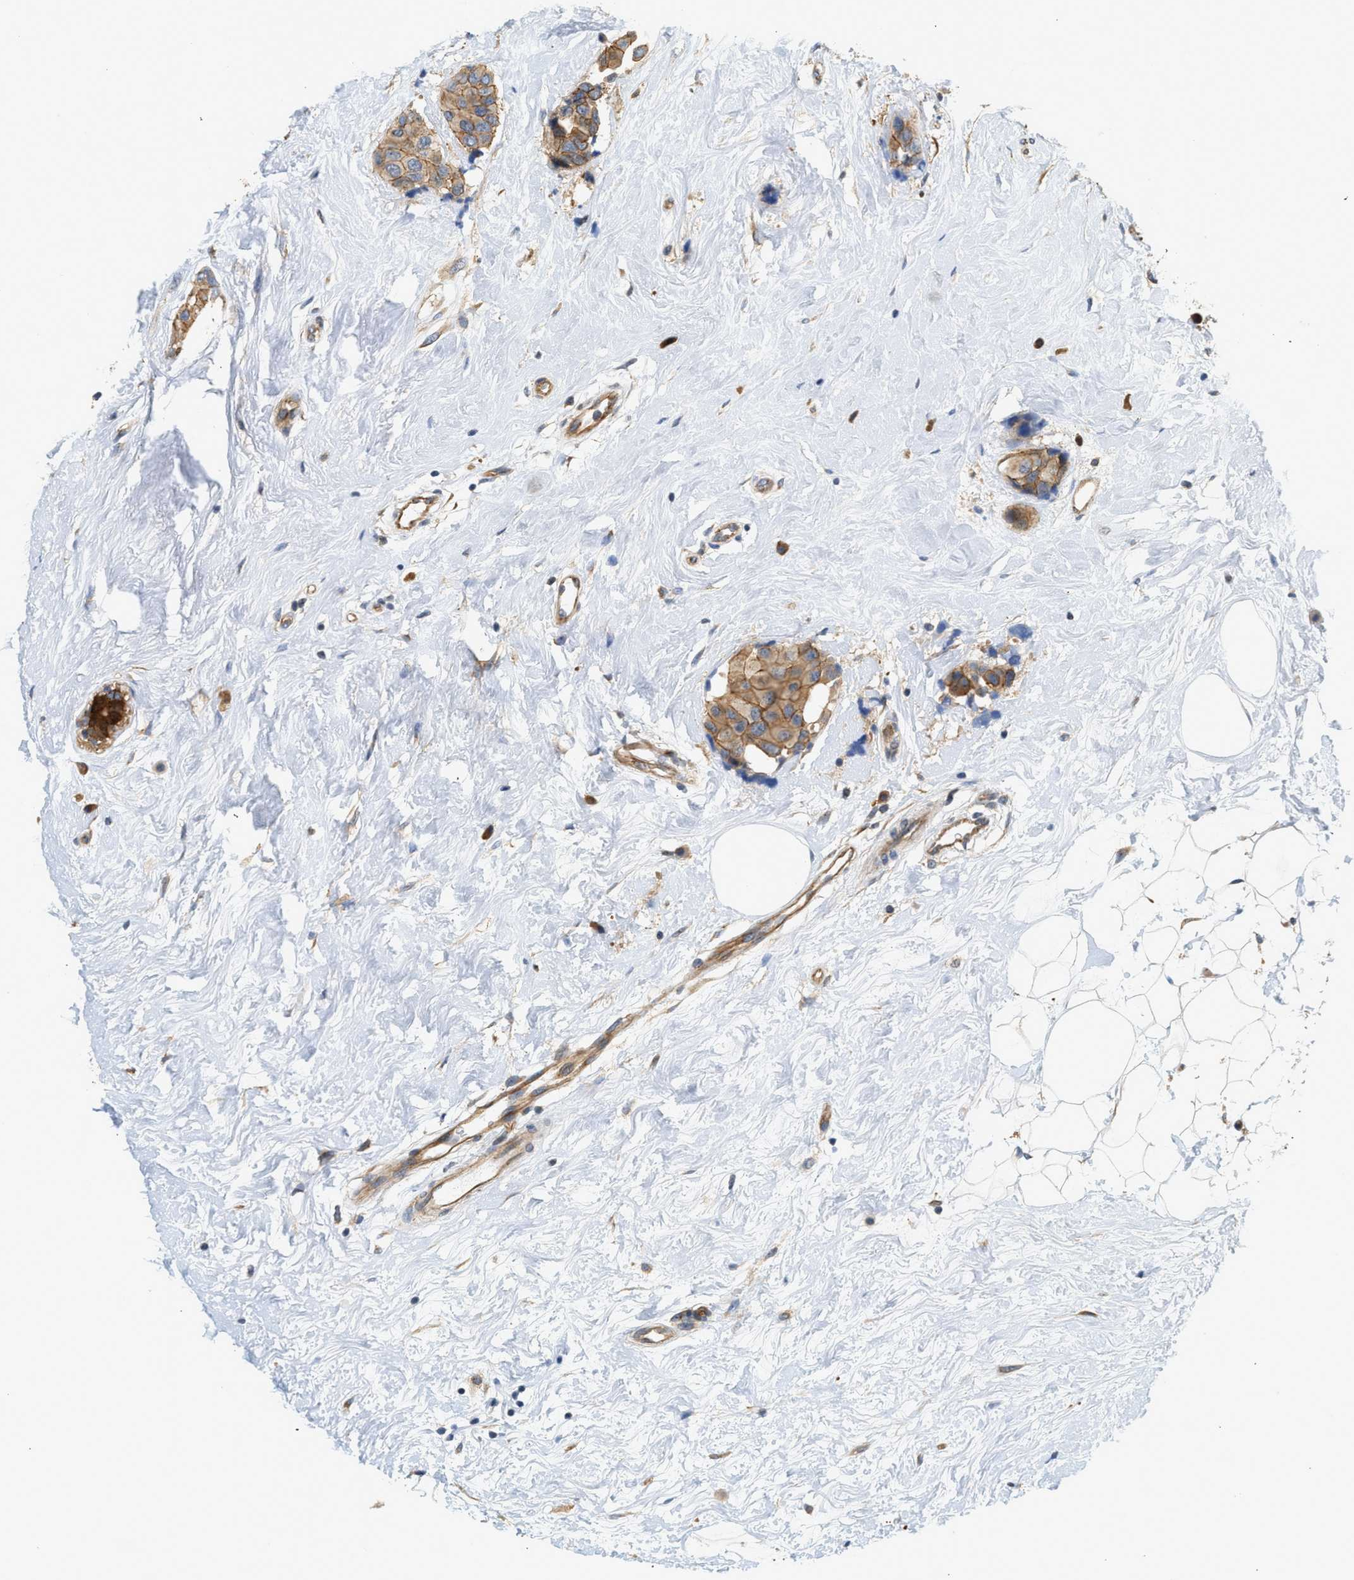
{"staining": {"intensity": "moderate", "quantity": ">75%", "location": "cytoplasmic/membranous"}, "tissue": "breast cancer", "cell_type": "Tumor cells", "image_type": "cancer", "snomed": [{"axis": "morphology", "description": "Normal tissue, NOS"}, {"axis": "morphology", "description": "Duct carcinoma"}, {"axis": "topography", "description": "Breast"}], "caption": "IHC of human invasive ductal carcinoma (breast) reveals medium levels of moderate cytoplasmic/membranous positivity in about >75% of tumor cells.", "gene": "CTXN1", "patient": {"sex": "female", "age": 39}}